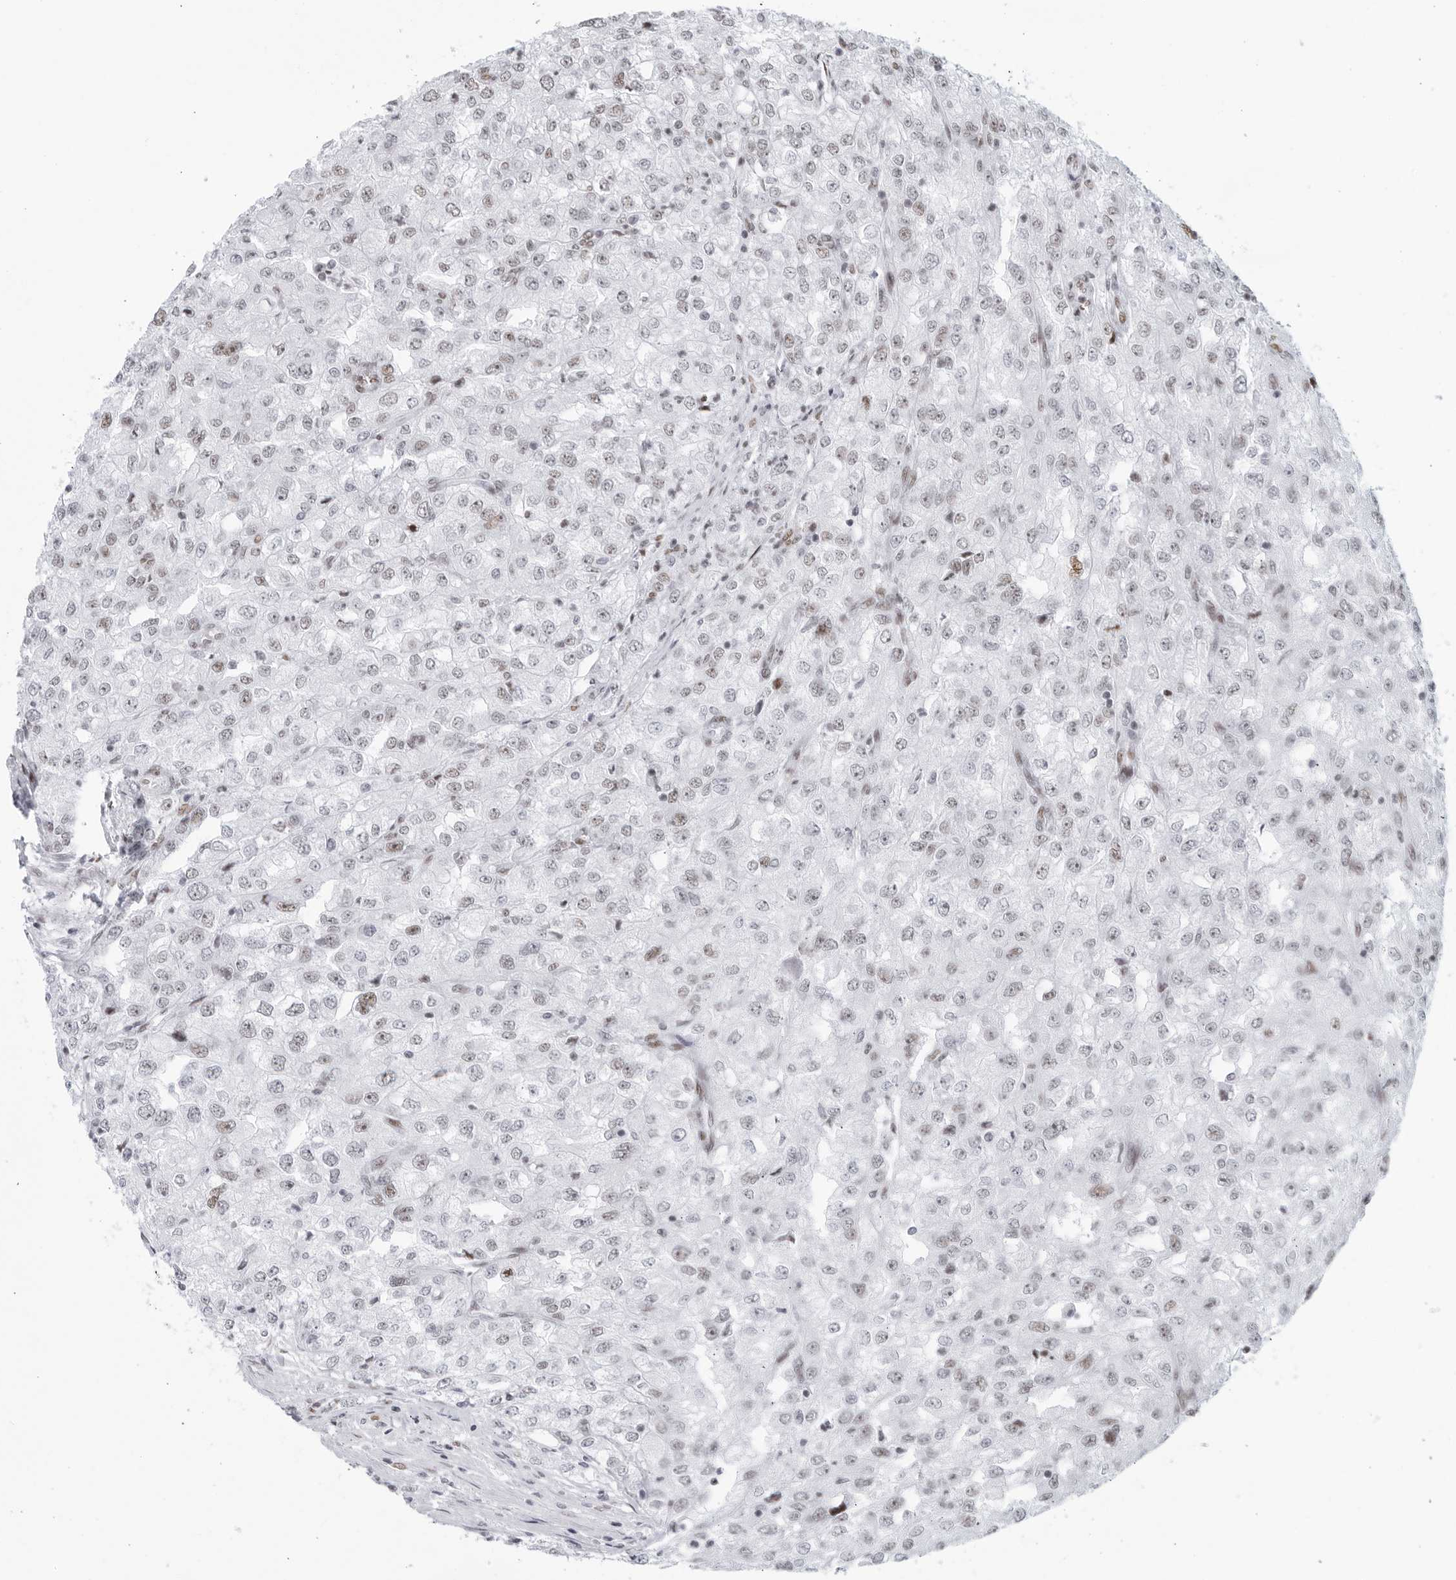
{"staining": {"intensity": "moderate", "quantity": "<25%", "location": "nuclear"}, "tissue": "renal cancer", "cell_type": "Tumor cells", "image_type": "cancer", "snomed": [{"axis": "morphology", "description": "Adenocarcinoma, NOS"}, {"axis": "topography", "description": "Kidney"}], "caption": "DAB (3,3'-diaminobenzidine) immunohistochemical staining of human renal adenocarcinoma exhibits moderate nuclear protein staining in approximately <25% of tumor cells.", "gene": "HP1BP3", "patient": {"sex": "female", "age": 54}}